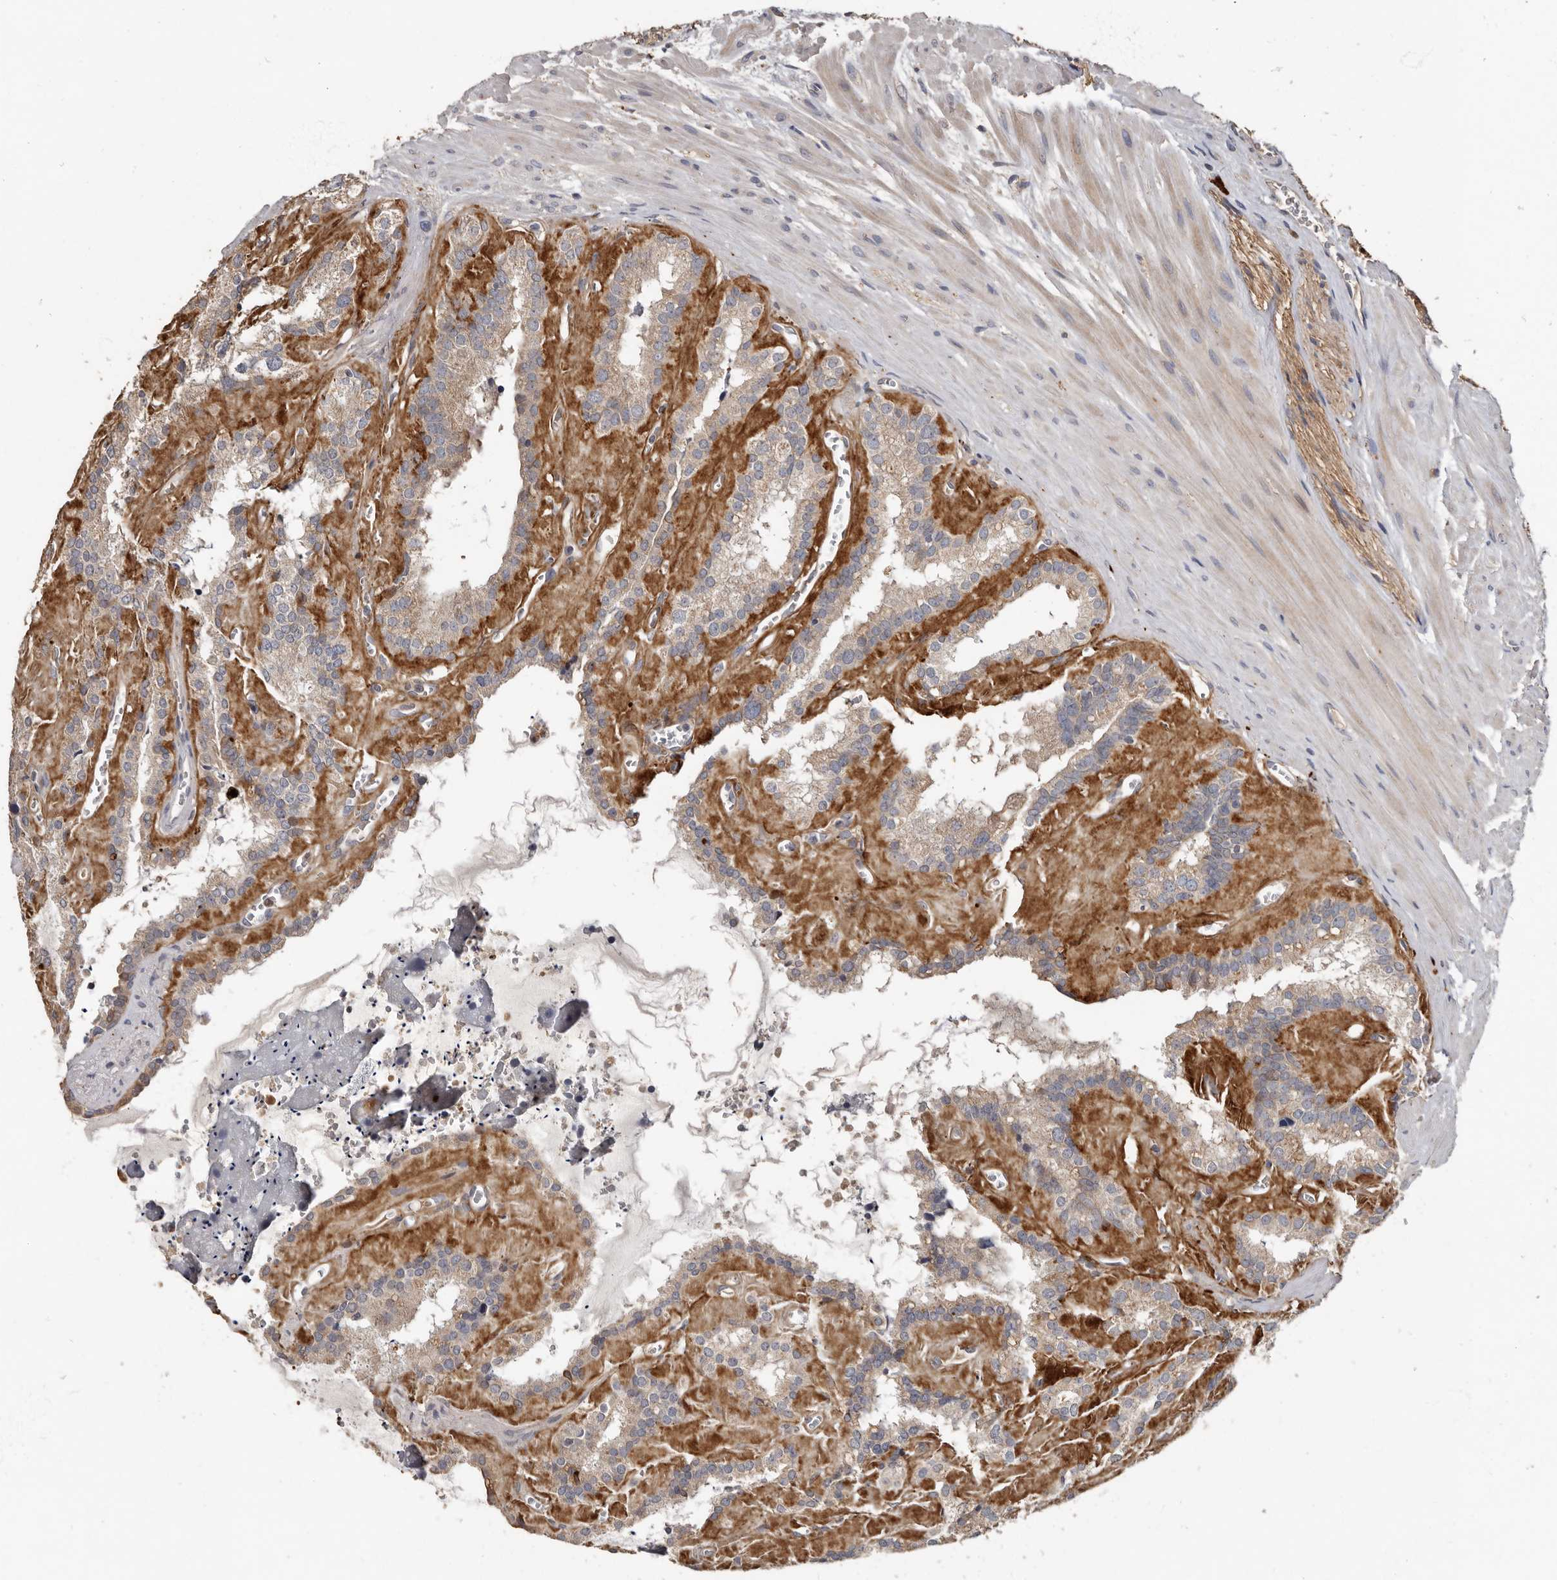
{"staining": {"intensity": "weak", "quantity": "<25%", "location": "cytoplasmic/membranous"}, "tissue": "seminal vesicle", "cell_type": "Glandular cells", "image_type": "normal", "snomed": [{"axis": "morphology", "description": "Normal tissue, NOS"}, {"axis": "topography", "description": "Prostate"}, {"axis": "topography", "description": "Seminal veicle"}], "caption": "The image displays no staining of glandular cells in unremarkable seminal vesicle. The staining was performed using DAB to visualize the protein expression in brown, while the nuclei were stained in blue with hematoxylin (Magnification: 20x).", "gene": "KIF26B", "patient": {"sex": "male", "age": 59}}